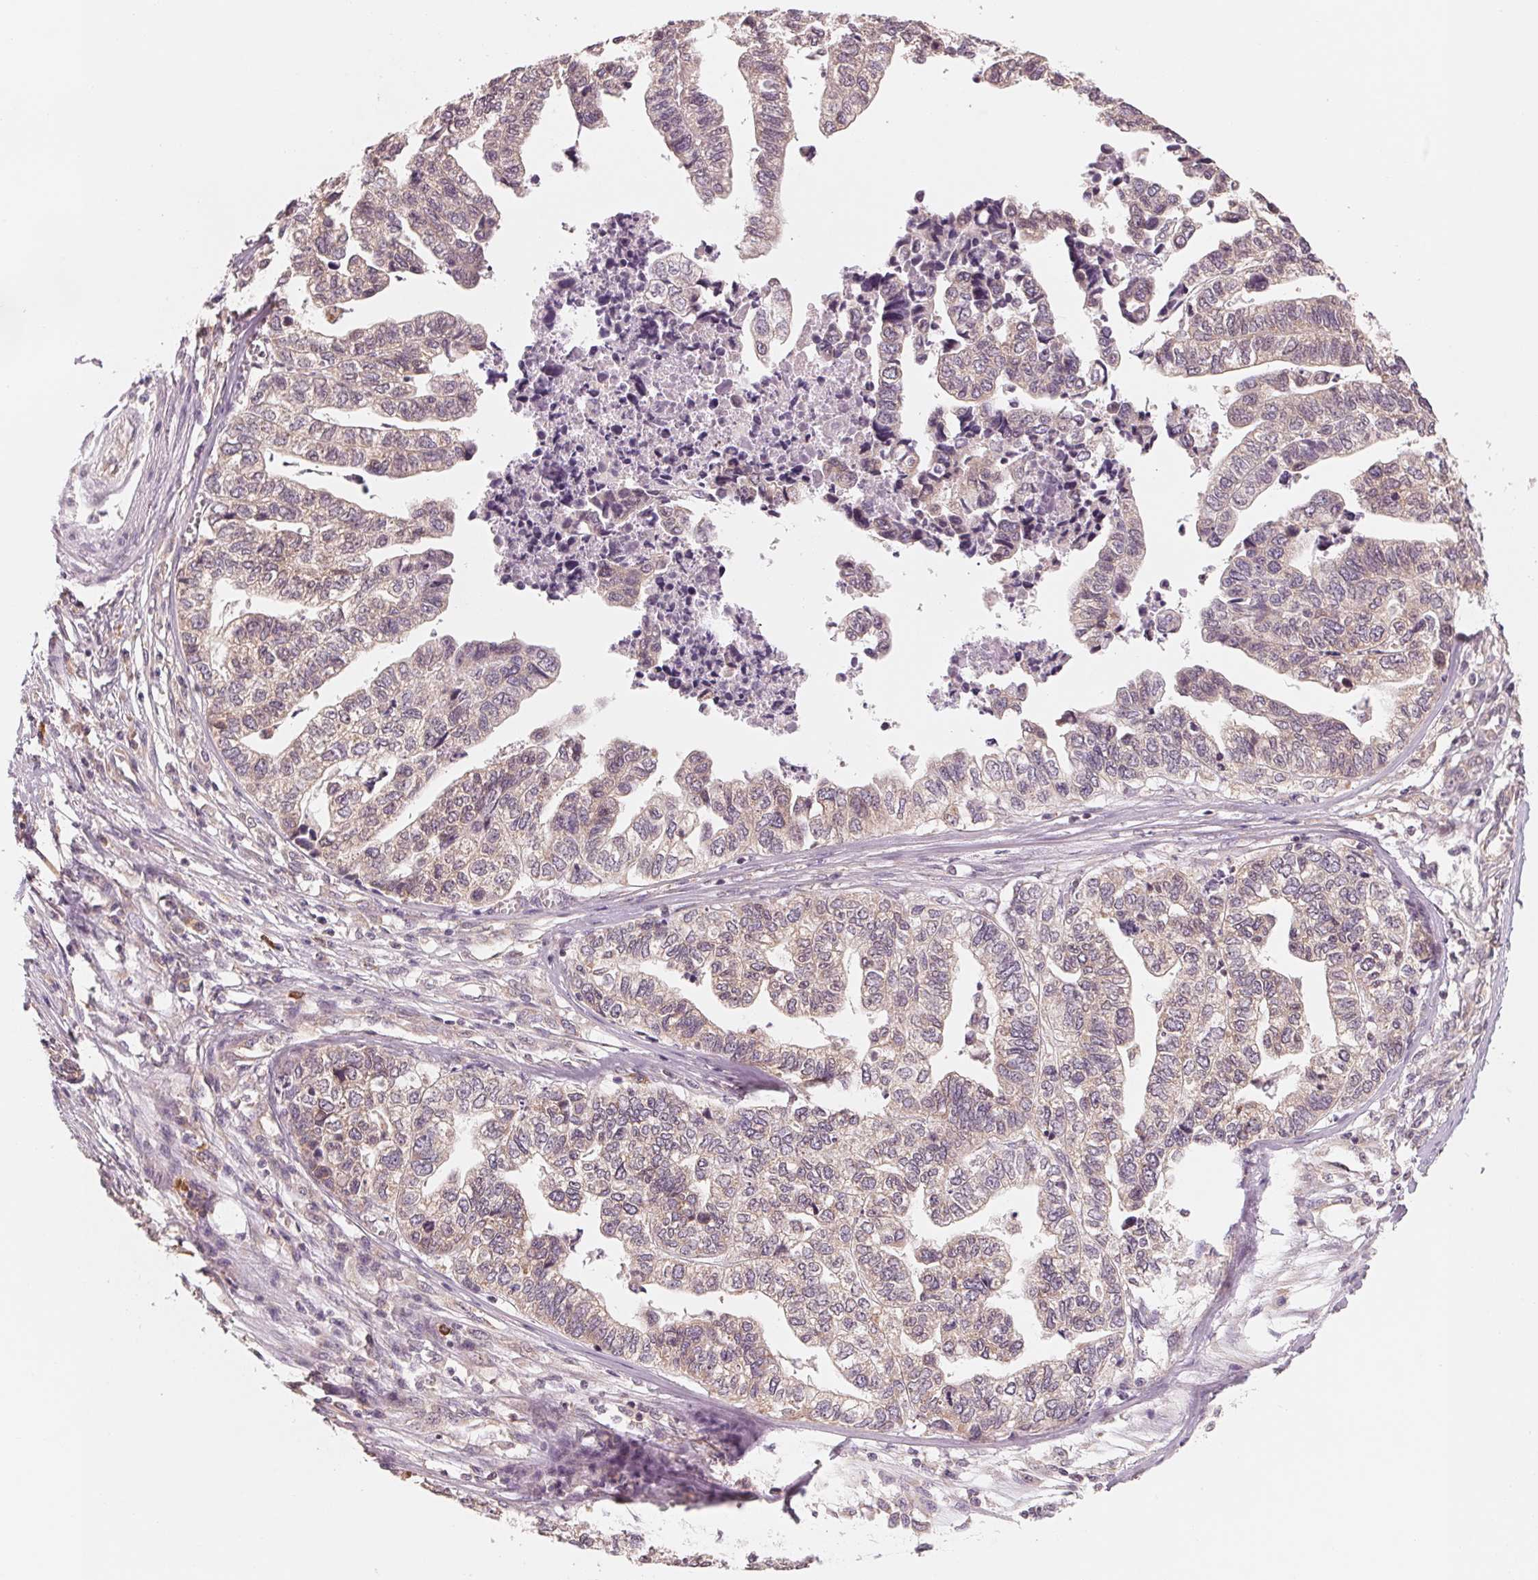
{"staining": {"intensity": "weak", "quantity": ">75%", "location": "cytoplasmic/membranous"}, "tissue": "stomach cancer", "cell_type": "Tumor cells", "image_type": "cancer", "snomed": [{"axis": "morphology", "description": "Adenocarcinoma, NOS"}, {"axis": "topography", "description": "Stomach, upper"}], "caption": "There is low levels of weak cytoplasmic/membranous expression in tumor cells of adenocarcinoma (stomach), as demonstrated by immunohistochemical staining (brown color).", "gene": "GIGYF2", "patient": {"sex": "female", "age": 67}}